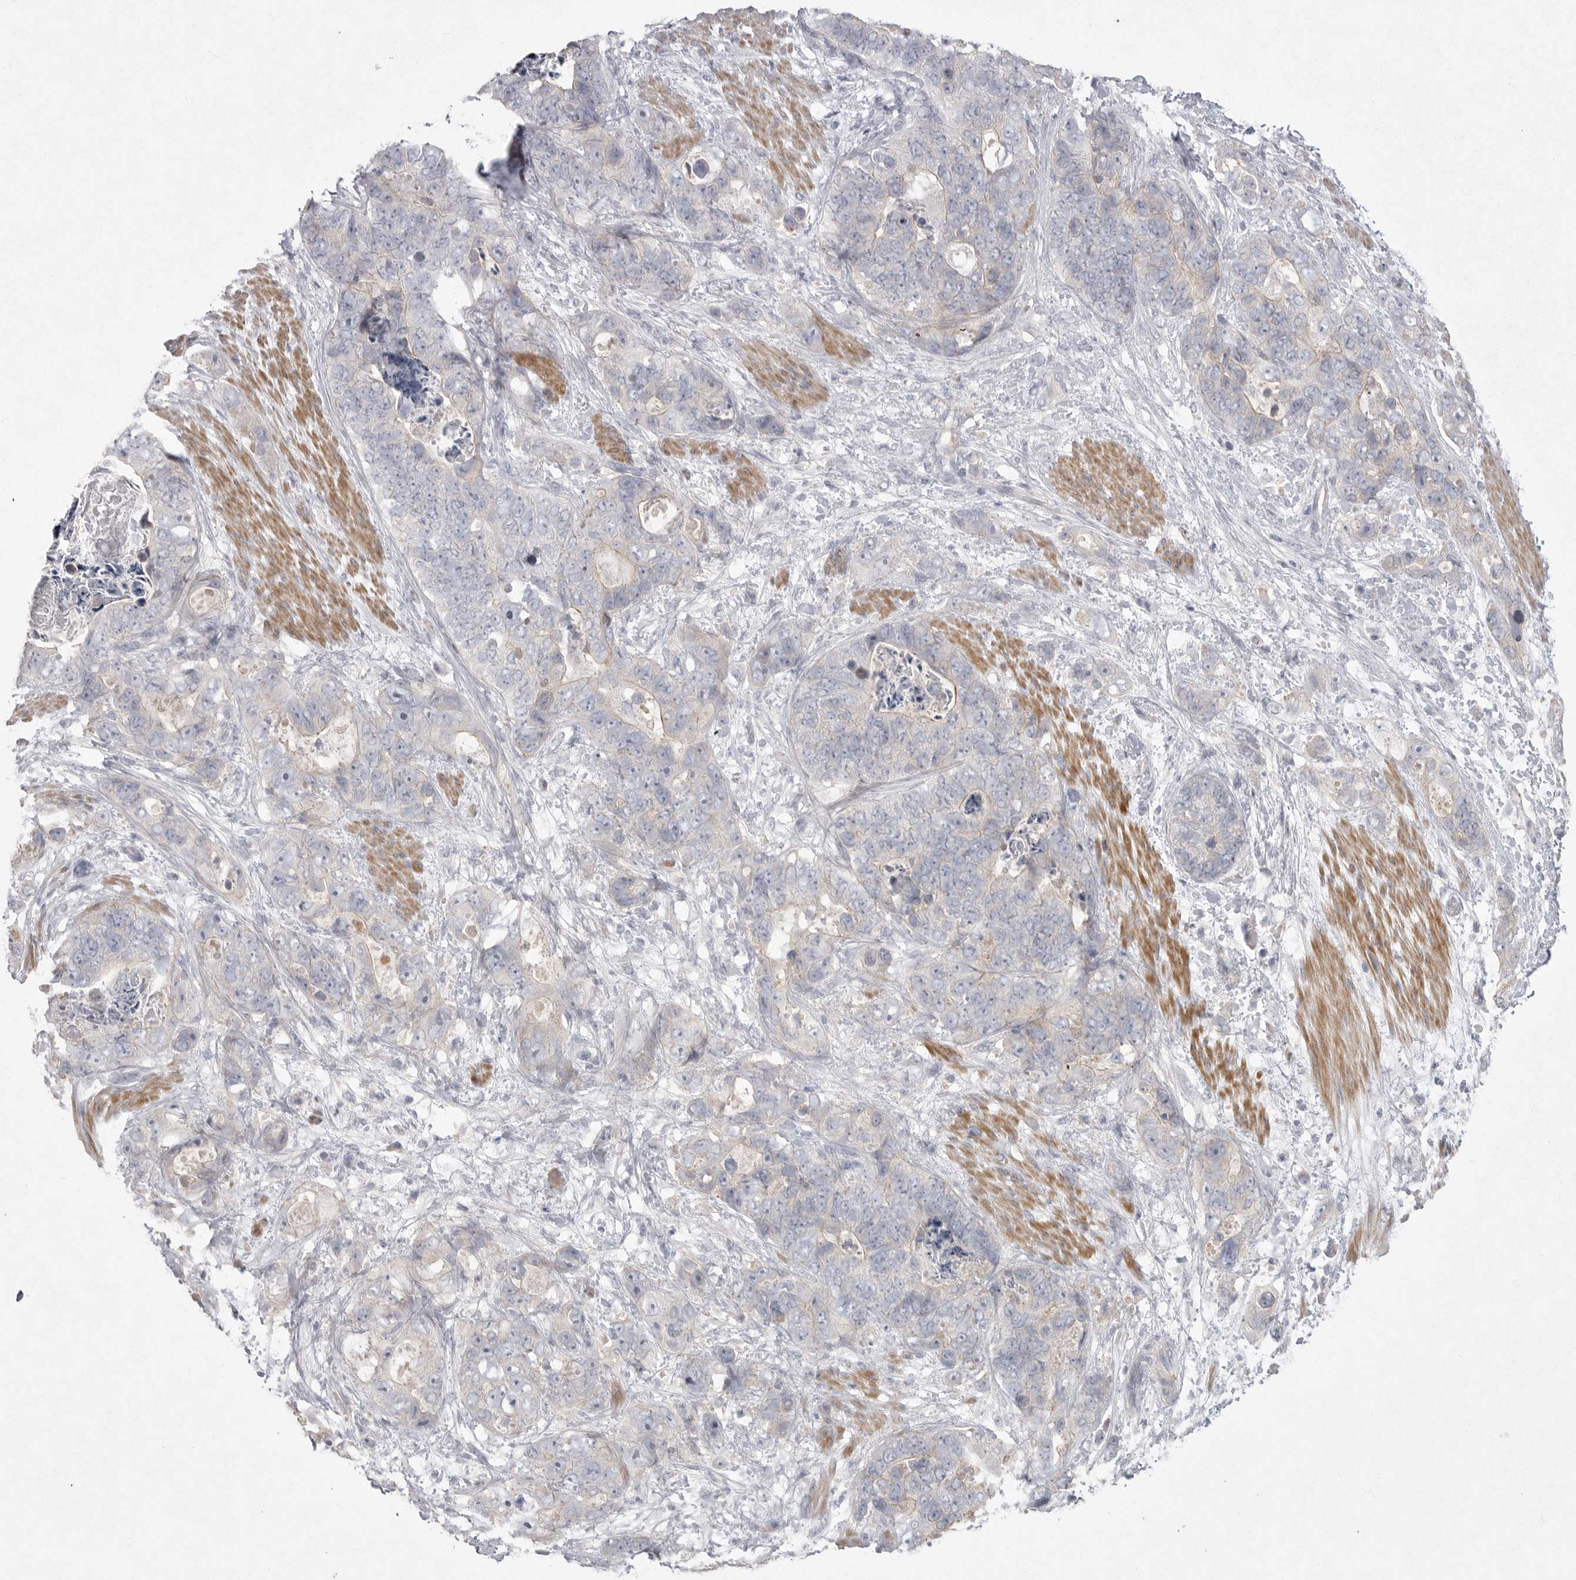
{"staining": {"intensity": "negative", "quantity": "none", "location": "none"}, "tissue": "stomach cancer", "cell_type": "Tumor cells", "image_type": "cancer", "snomed": [{"axis": "morphology", "description": "Normal tissue, NOS"}, {"axis": "morphology", "description": "Adenocarcinoma, NOS"}, {"axis": "topography", "description": "Stomach"}], "caption": "Tumor cells are negative for brown protein staining in stomach cancer (adenocarcinoma). Brightfield microscopy of IHC stained with DAB (brown) and hematoxylin (blue), captured at high magnification.", "gene": "VANGL2", "patient": {"sex": "female", "age": 89}}